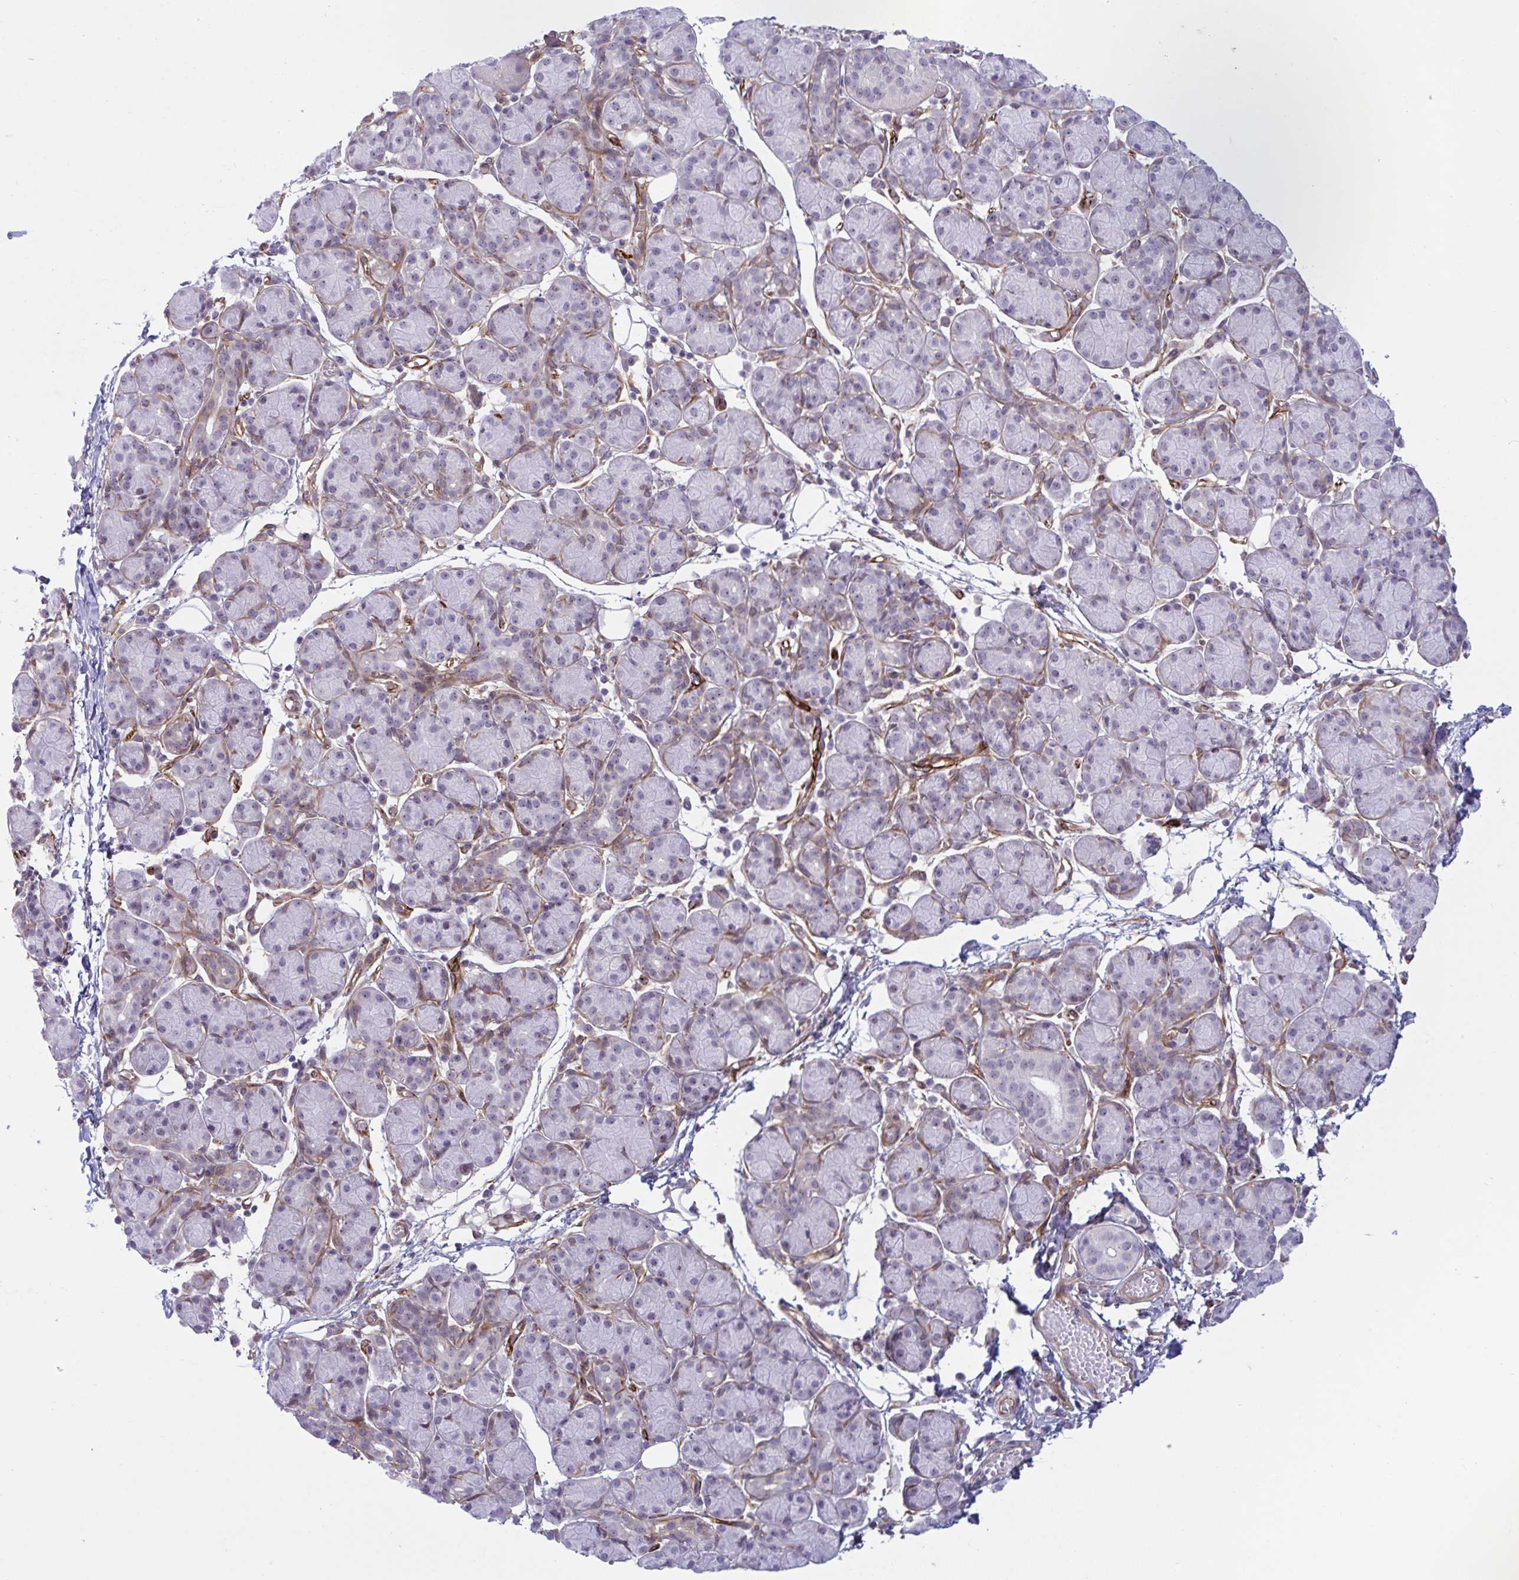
{"staining": {"intensity": "negative", "quantity": "none", "location": "none"}, "tissue": "salivary gland", "cell_type": "Glandular cells", "image_type": "normal", "snomed": [{"axis": "morphology", "description": "Normal tissue, NOS"}, {"axis": "morphology", "description": "Inflammation, NOS"}, {"axis": "topography", "description": "Lymph node"}, {"axis": "topography", "description": "Salivary gland"}], "caption": "High power microscopy image of an immunohistochemistry (IHC) photomicrograph of benign salivary gland, revealing no significant staining in glandular cells.", "gene": "PRRT4", "patient": {"sex": "male", "age": 3}}